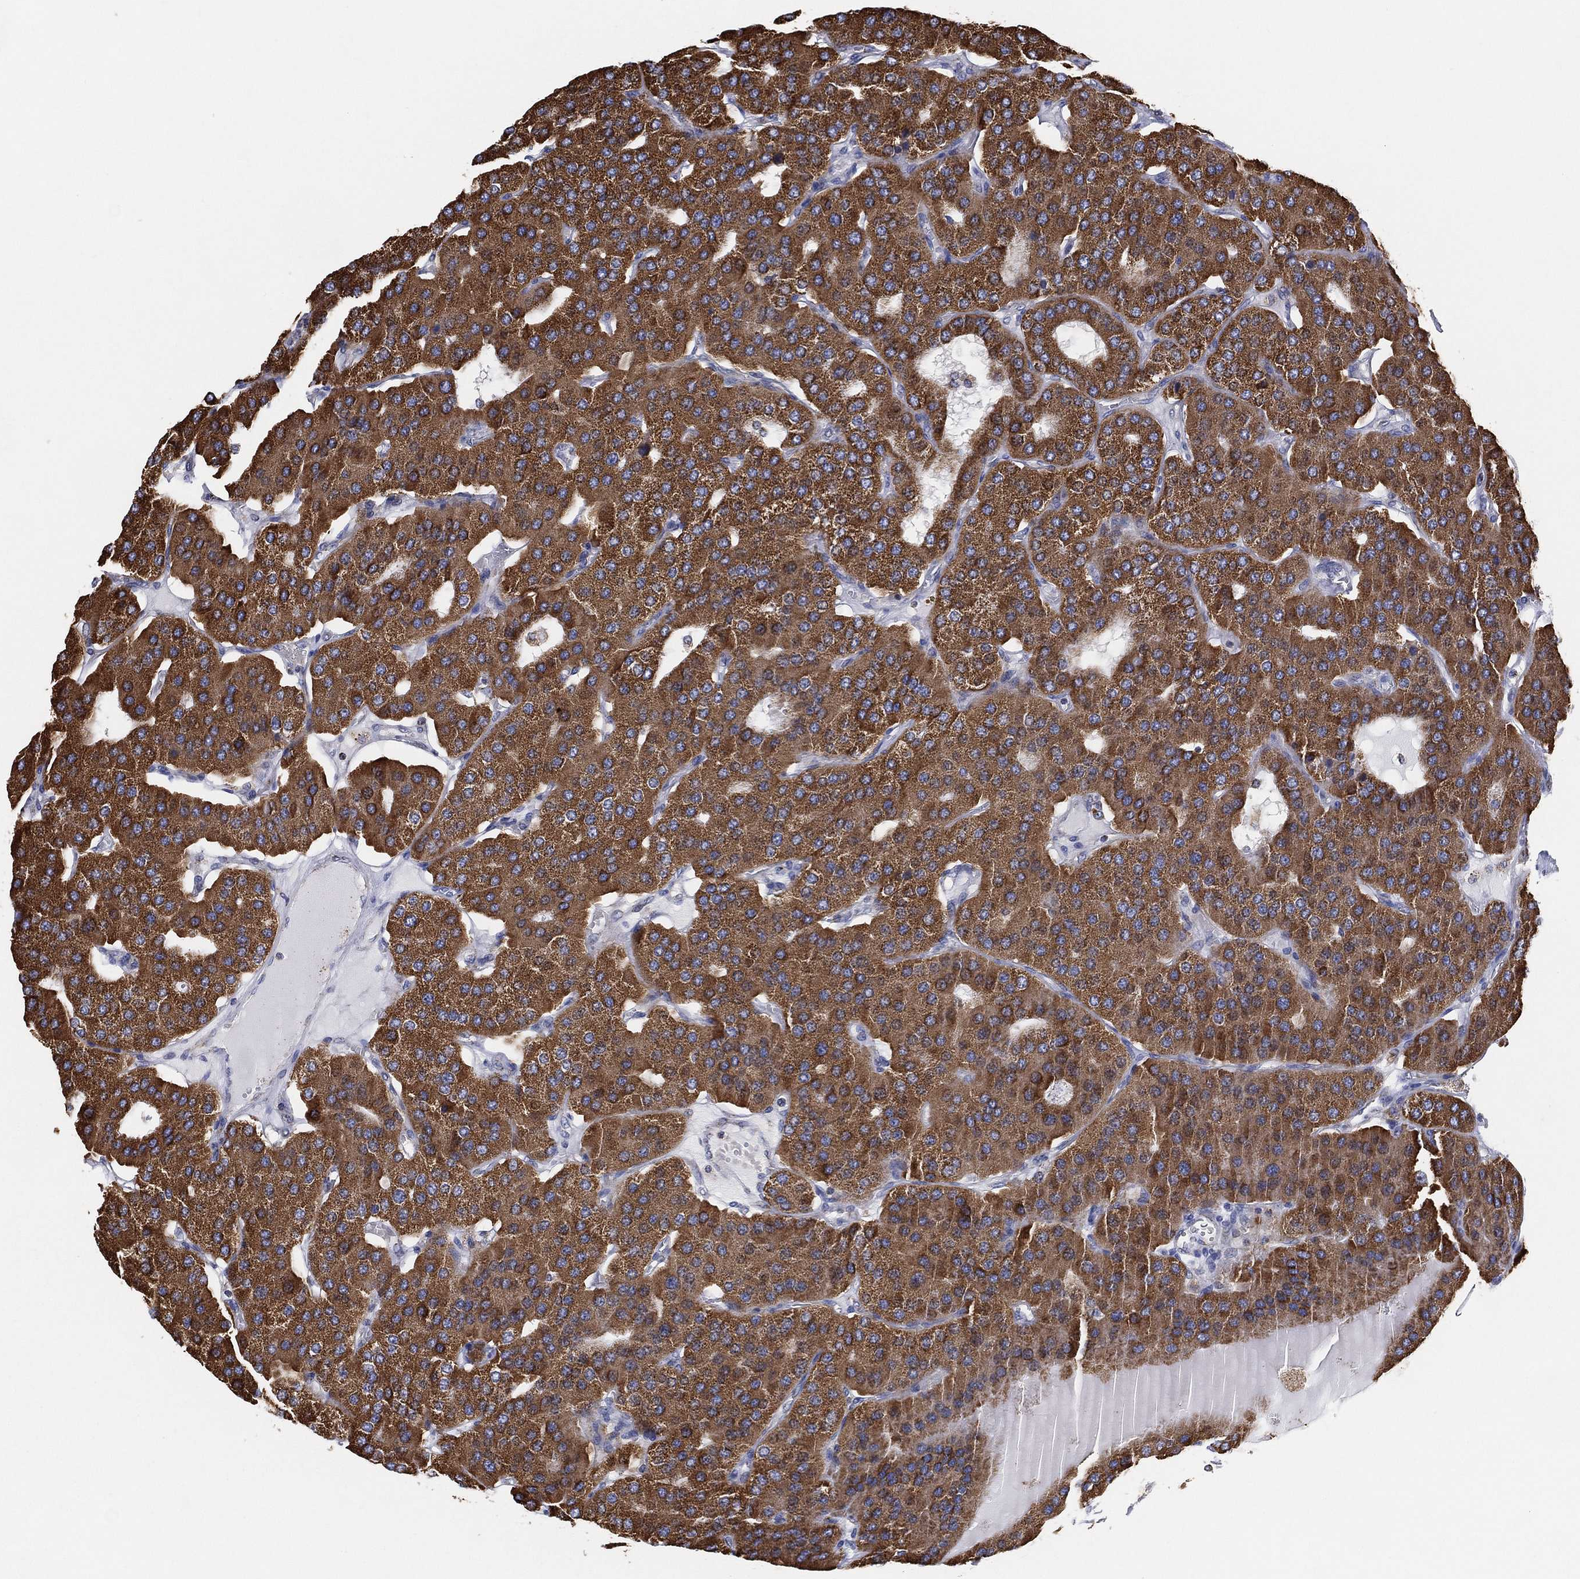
{"staining": {"intensity": "strong", "quantity": ">75%", "location": "cytoplasmic/membranous"}, "tissue": "parathyroid gland", "cell_type": "Glandular cells", "image_type": "normal", "snomed": [{"axis": "morphology", "description": "Normal tissue, NOS"}, {"axis": "morphology", "description": "Adenoma, NOS"}, {"axis": "topography", "description": "Parathyroid gland"}], "caption": "Immunohistochemical staining of benign parathyroid gland exhibits high levels of strong cytoplasmic/membranous staining in approximately >75% of glandular cells.", "gene": "GCAT", "patient": {"sex": "female", "age": 86}}